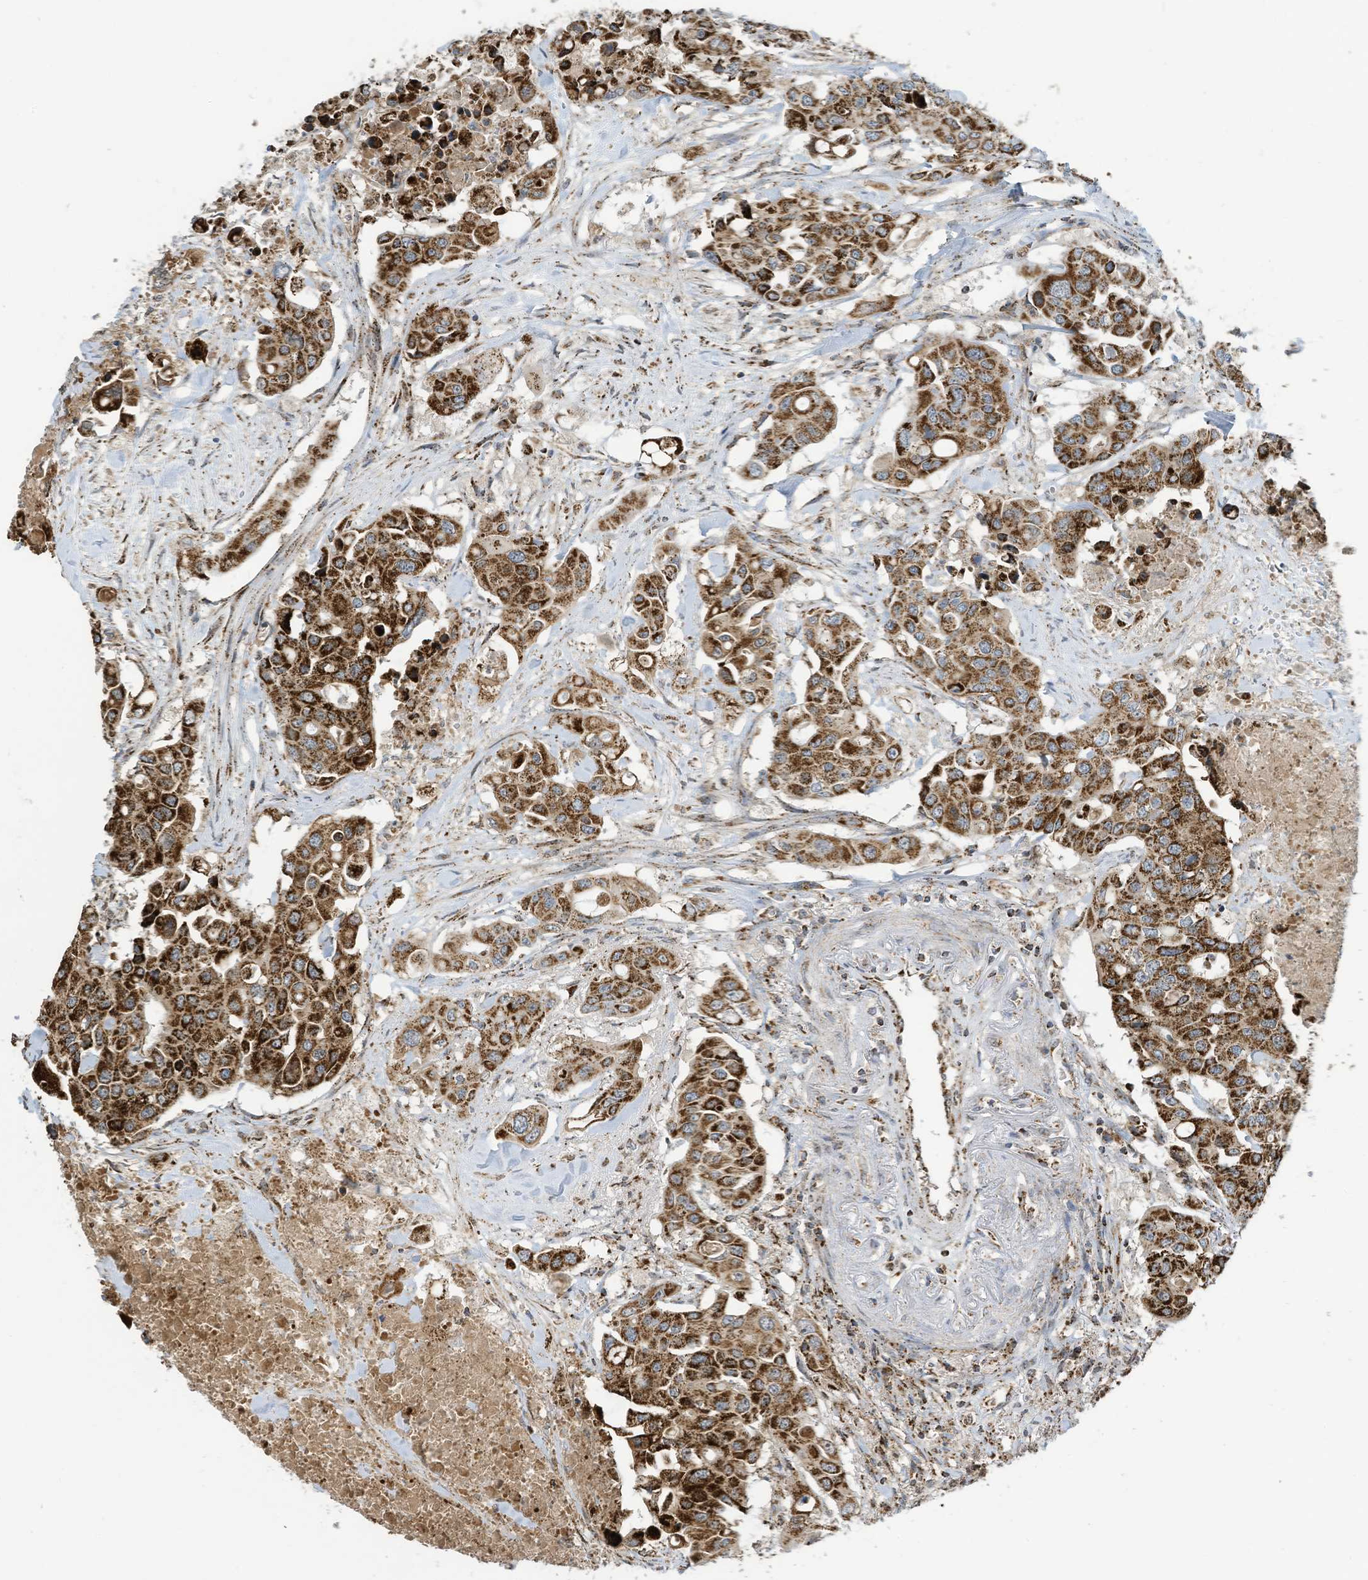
{"staining": {"intensity": "strong", "quantity": ">75%", "location": "cytoplasmic/membranous"}, "tissue": "colorectal cancer", "cell_type": "Tumor cells", "image_type": "cancer", "snomed": [{"axis": "morphology", "description": "Adenocarcinoma, NOS"}, {"axis": "topography", "description": "Colon"}], "caption": "Colorectal cancer (adenocarcinoma) was stained to show a protein in brown. There is high levels of strong cytoplasmic/membranous positivity in about >75% of tumor cells.", "gene": "COX10", "patient": {"sex": "male", "age": 77}}